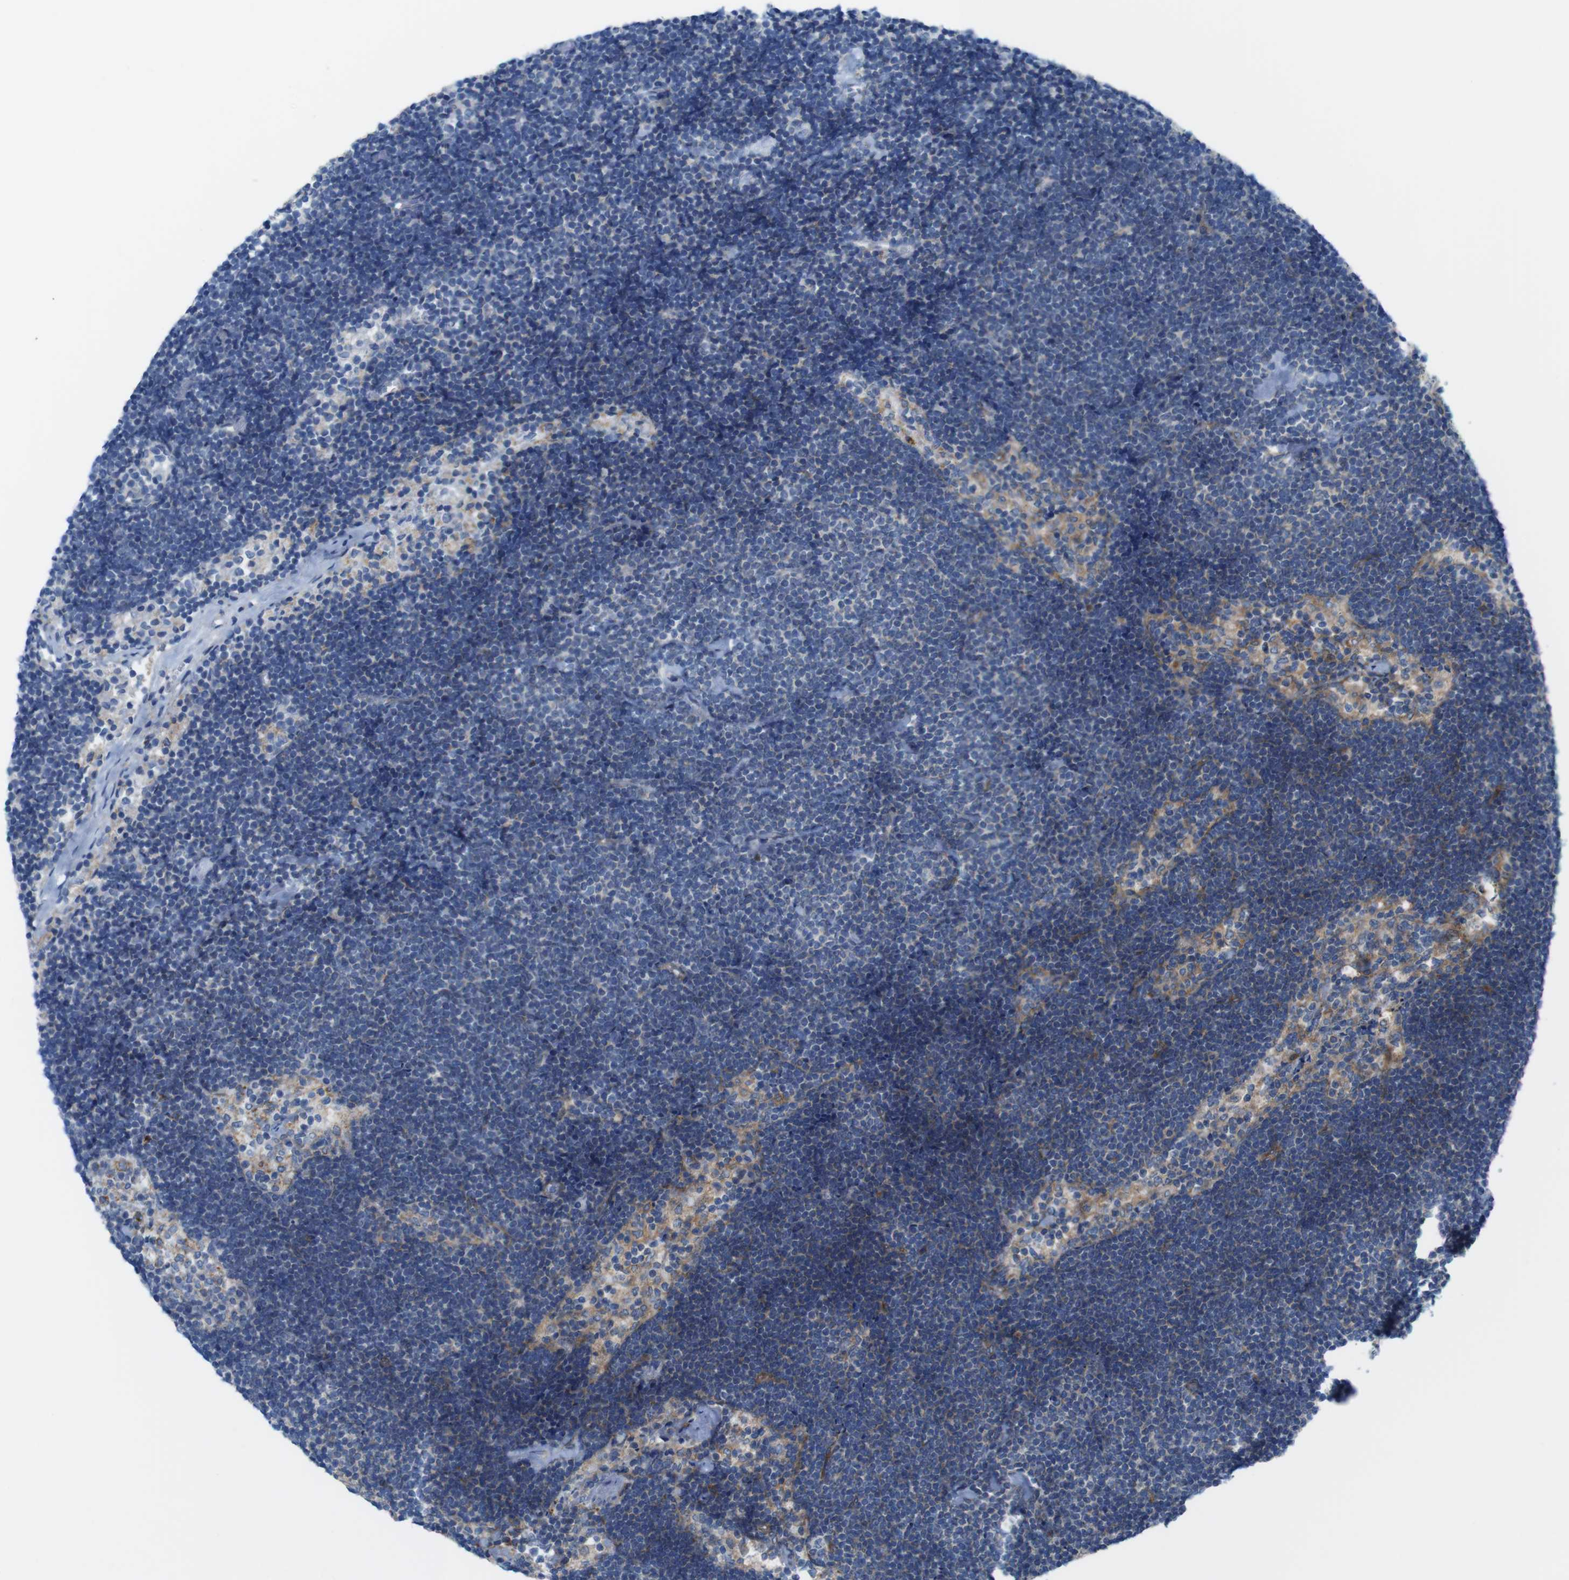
{"staining": {"intensity": "moderate", "quantity": "<25%", "location": "cytoplasmic/membranous"}, "tissue": "lymph node", "cell_type": "Non-germinal center cells", "image_type": "normal", "snomed": [{"axis": "morphology", "description": "Normal tissue, NOS"}, {"axis": "topography", "description": "Lymph node"}], "caption": "Immunohistochemical staining of normal lymph node demonstrates <25% levels of moderate cytoplasmic/membranous protein staining in approximately <25% of non-germinal center cells.", "gene": "DIAPH2", "patient": {"sex": "male", "age": 63}}